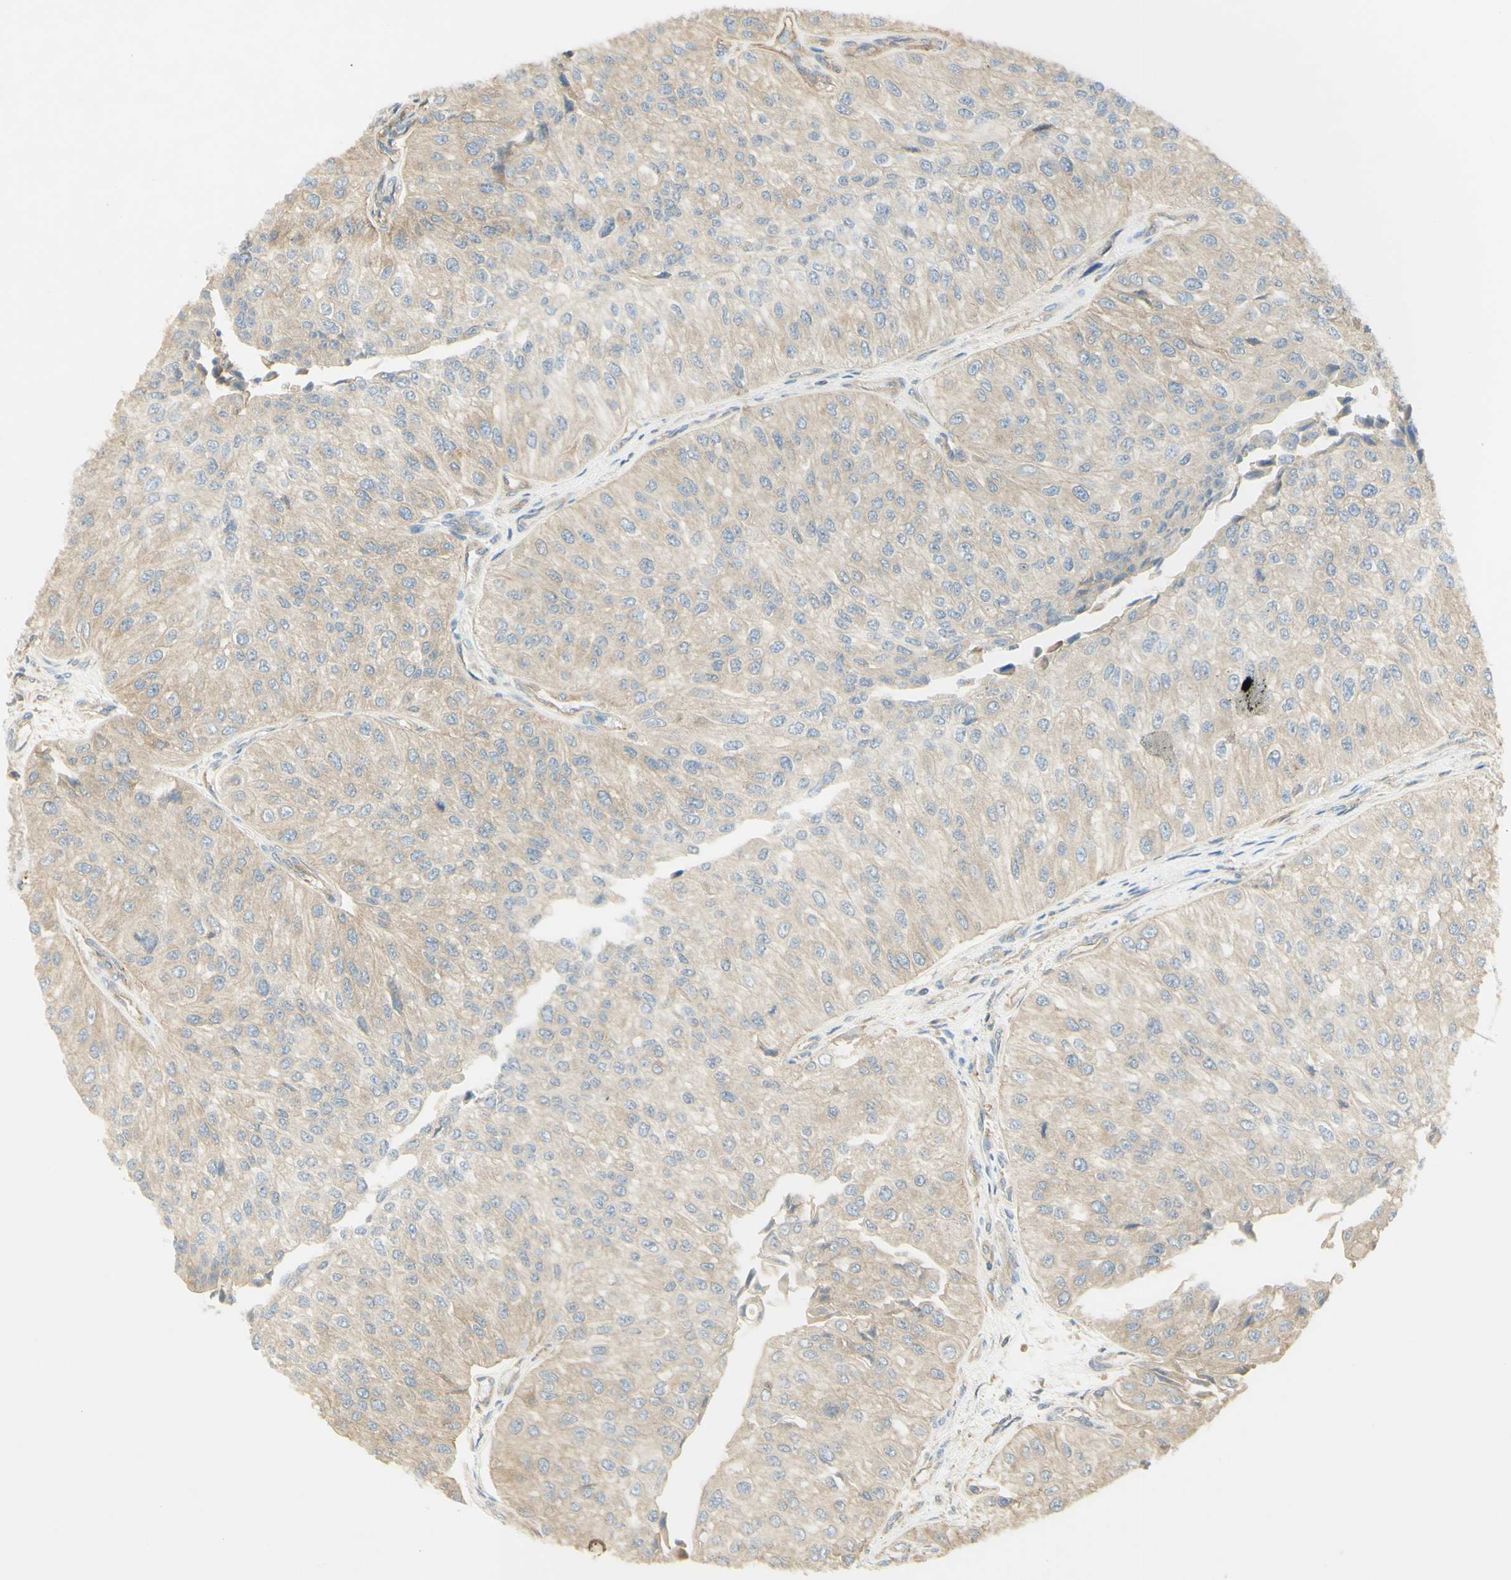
{"staining": {"intensity": "weak", "quantity": ">75%", "location": "cytoplasmic/membranous"}, "tissue": "urothelial cancer", "cell_type": "Tumor cells", "image_type": "cancer", "snomed": [{"axis": "morphology", "description": "Urothelial carcinoma, High grade"}, {"axis": "topography", "description": "Kidney"}, {"axis": "topography", "description": "Urinary bladder"}], "caption": "High-grade urothelial carcinoma tissue exhibits weak cytoplasmic/membranous expression in approximately >75% of tumor cells", "gene": "IKBKG", "patient": {"sex": "male", "age": 77}}